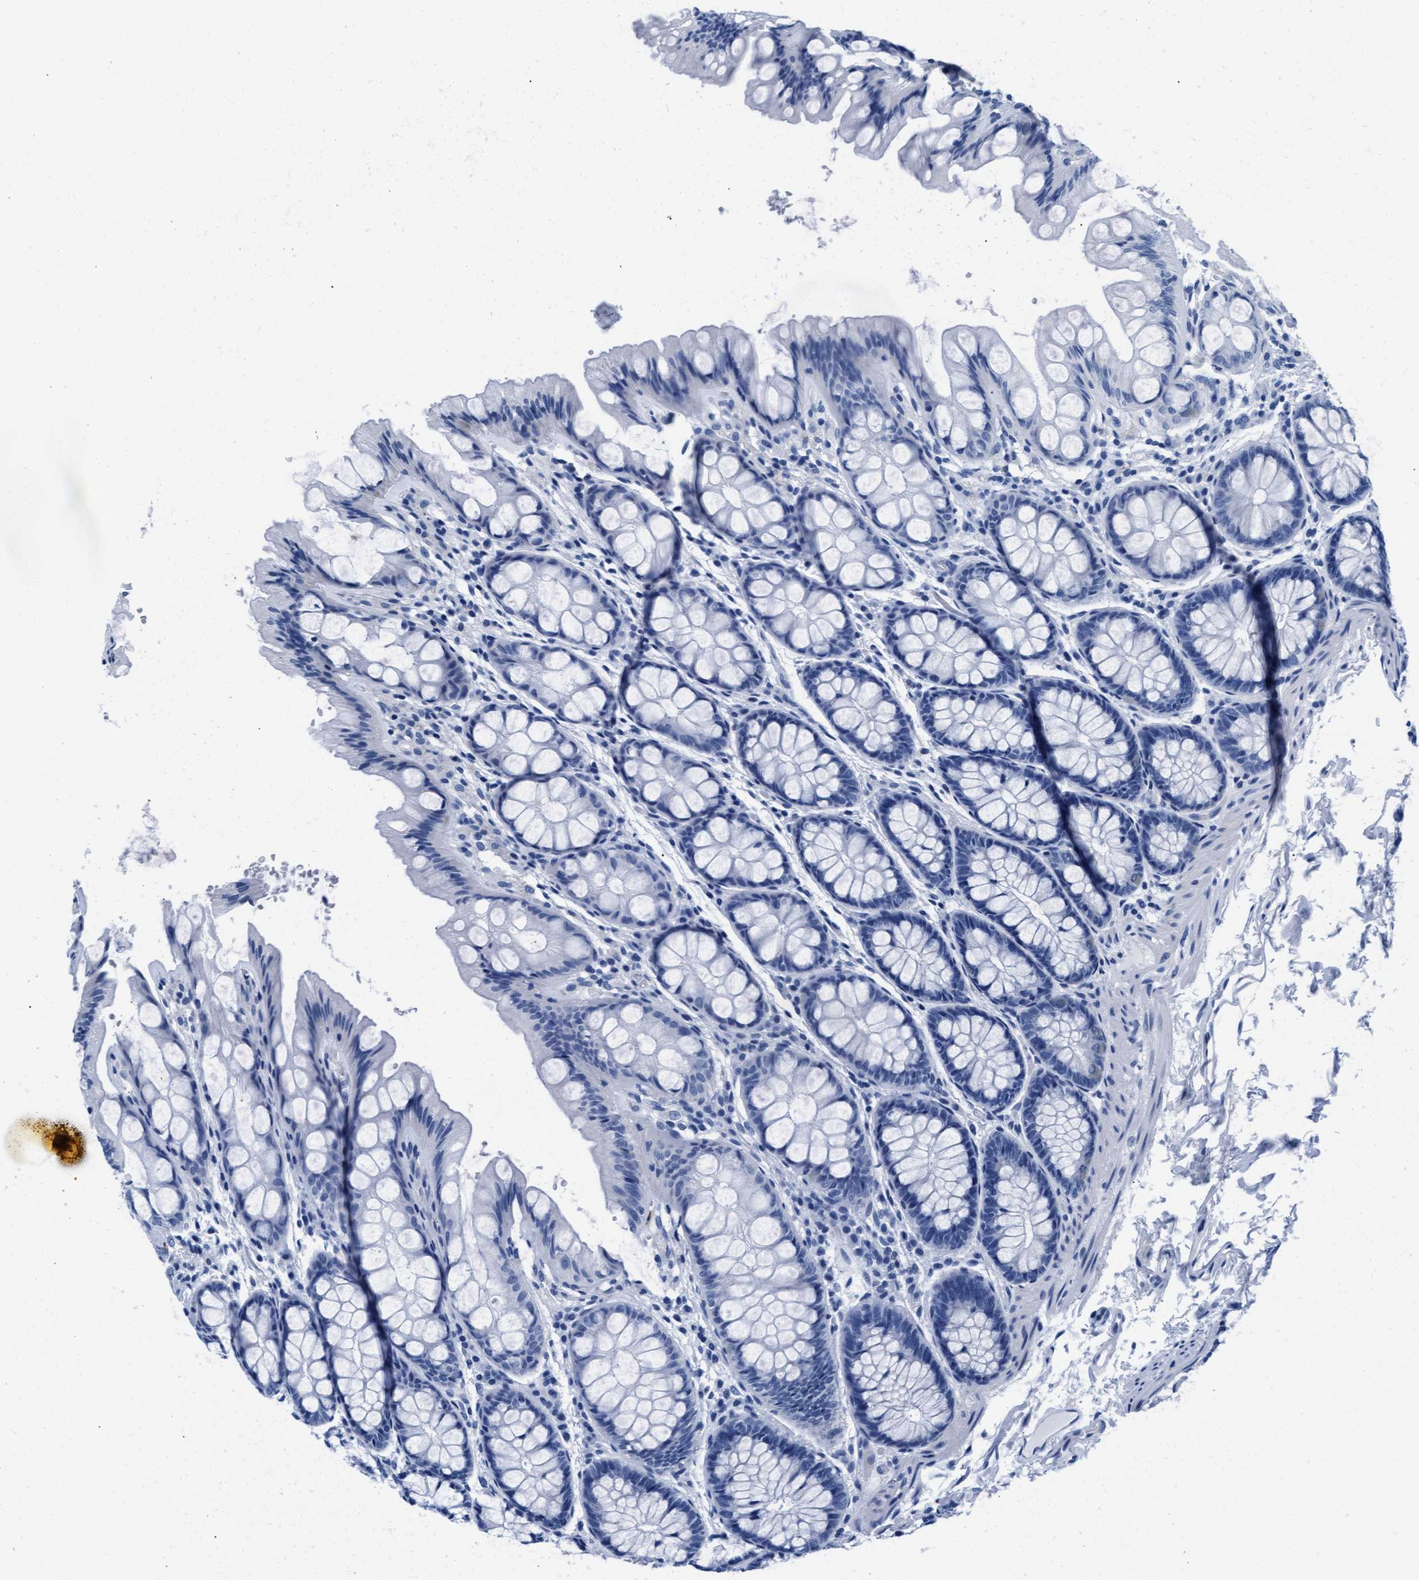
{"staining": {"intensity": "negative", "quantity": "none", "location": "none"}, "tissue": "colon", "cell_type": "Endothelial cells", "image_type": "normal", "snomed": [{"axis": "morphology", "description": "Normal tissue, NOS"}, {"axis": "topography", "description": "Colon"}], "caption": "Unremarkable colon was stained to show a protein in brown. There is no significant staining in endothelial cells.", "gene": "MMP8", "patient": {"sex": "male", "age": 47}}